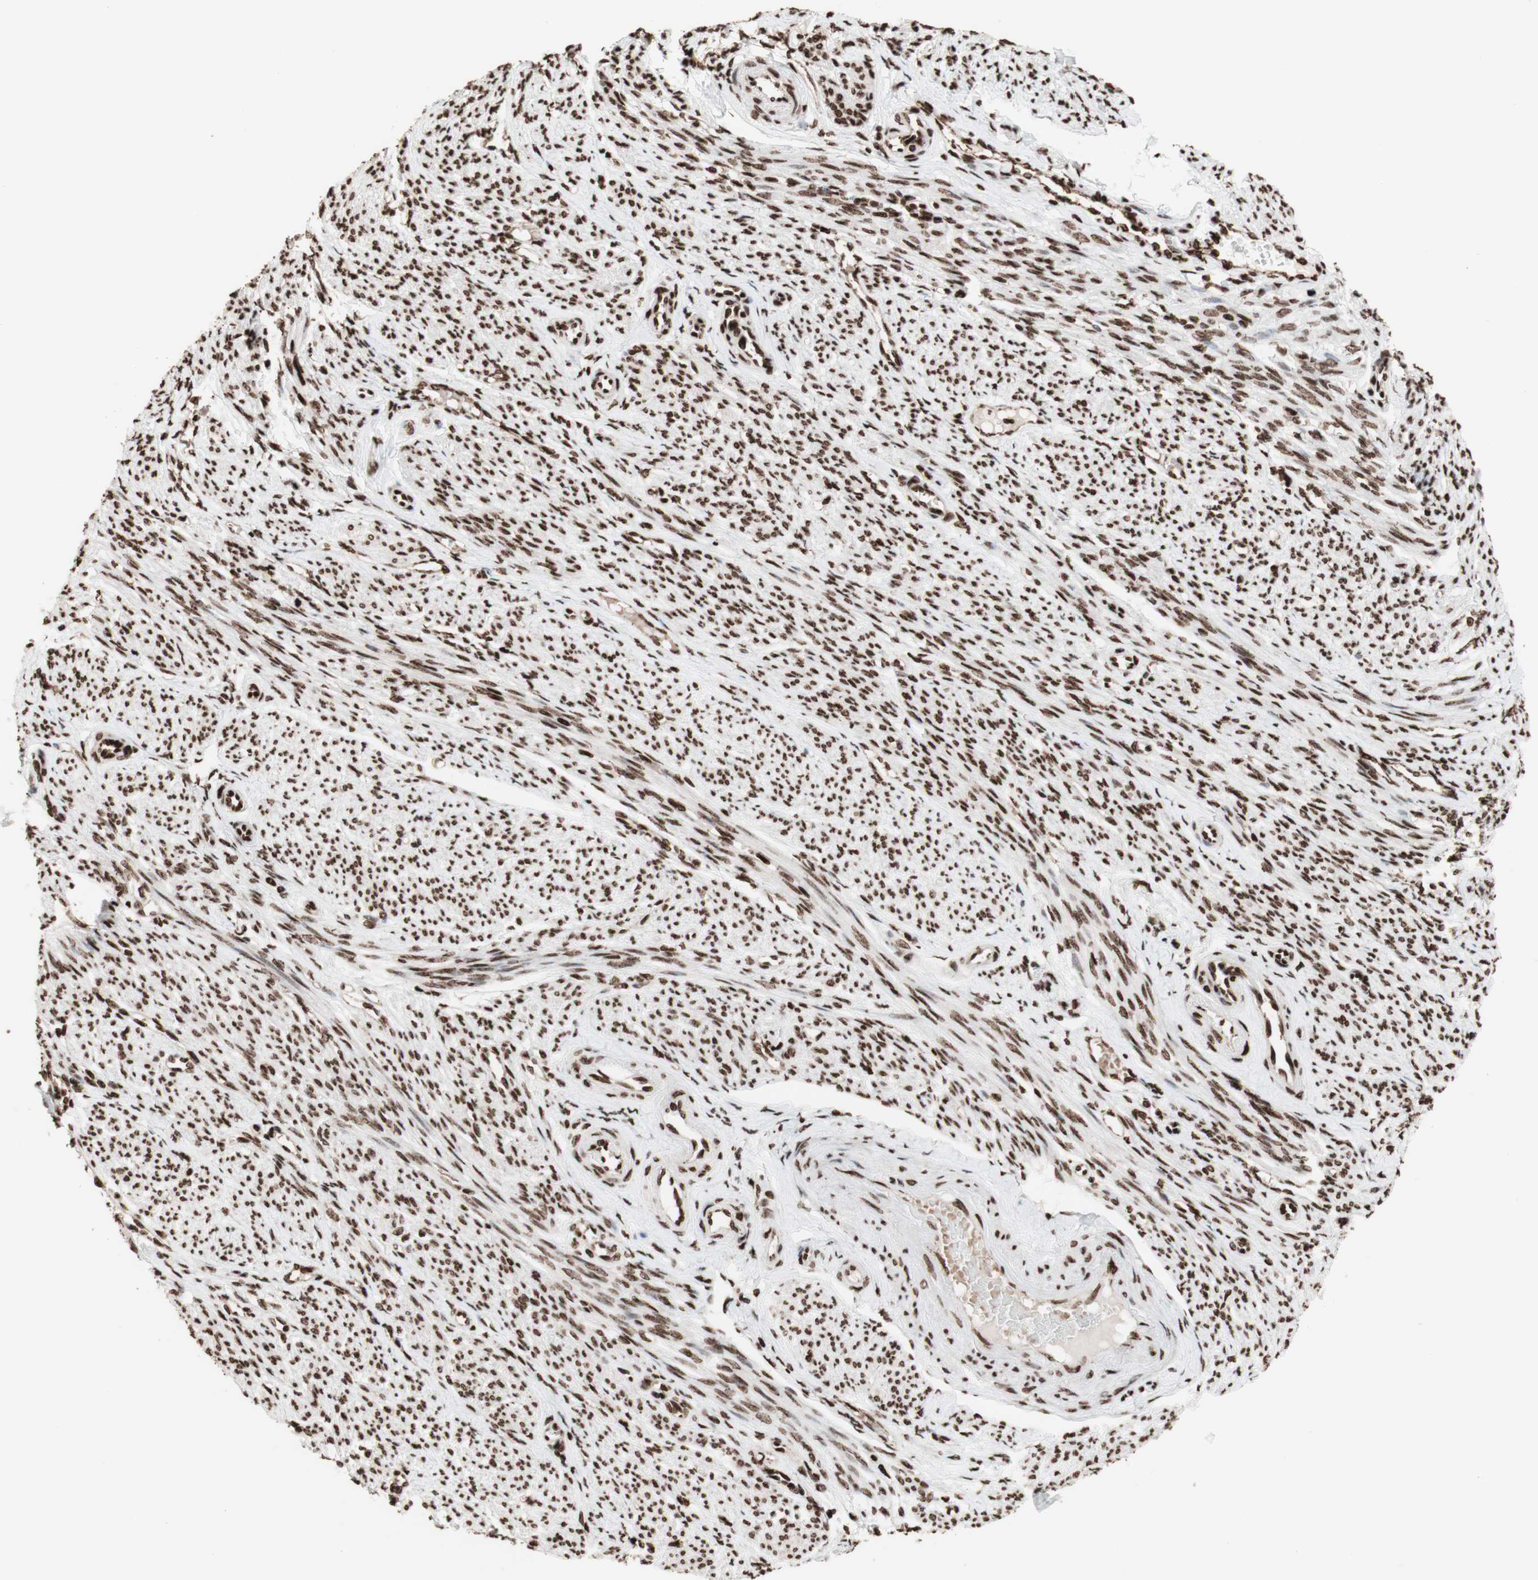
{"staining": {"intensity": "moderate", "quantity": ">75%", "location": "nuclear"}, "tissue": "smooth muscle", "cell_type": "Smooth muscle cells", "image_type": "normal", "snomed": [{"axis": "morphology", "description": "Normal tissue, NOS"}, {"axis": "topography", "description": "Smooth muscle"}], "caption": "DAB (3,3'-diaminobenzidine) immunohistochemical staining of benign smooth muscle demonstrates moderate nuclear protein expression in about >75% of smooth muscle cells.", "gene": "NCAPD2", "patient": {"sex": "female", "age": 65}}